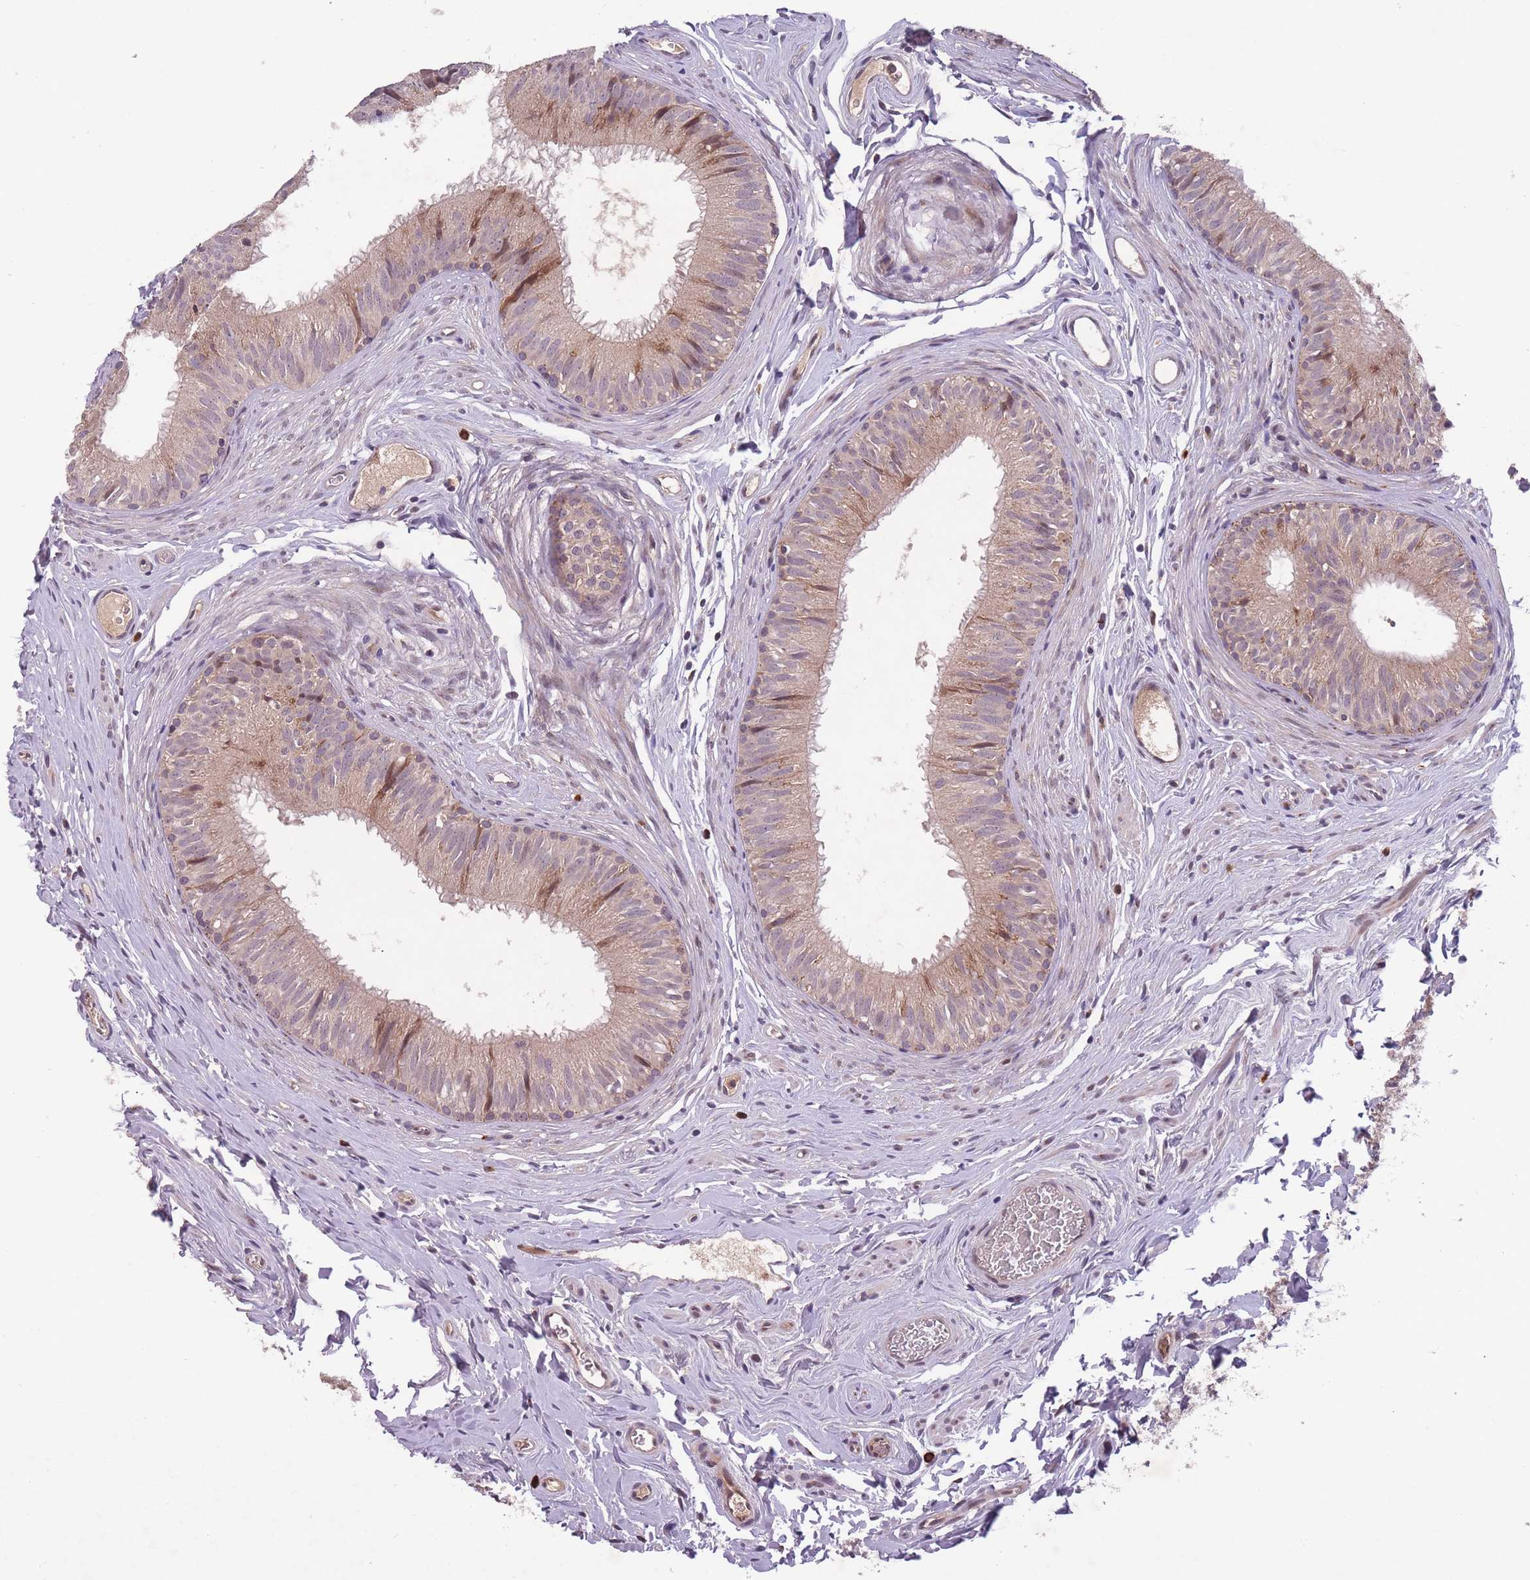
{"staining": {"intensity": "moderate", "quantity": "<25%", "location": "cytoplasmic/membranous"}, "tissue": "epididymis", "cell_type": "Glandular cells", "image_type": "normal", "snomed": [{"axis": "morphology", "description": "Normal tissue, NOS"}, {"axis": "topography", "description": "Epididymis, spermatic cord, NOS"}], "caption": "Protein expression analysis of unremarkable epididymis demonstrates moderate cytoplasmic/membranous expression in about <25% of glandular cells.", "gene": "SECTM1", "patient": {"sex": "male", "age": 25}}